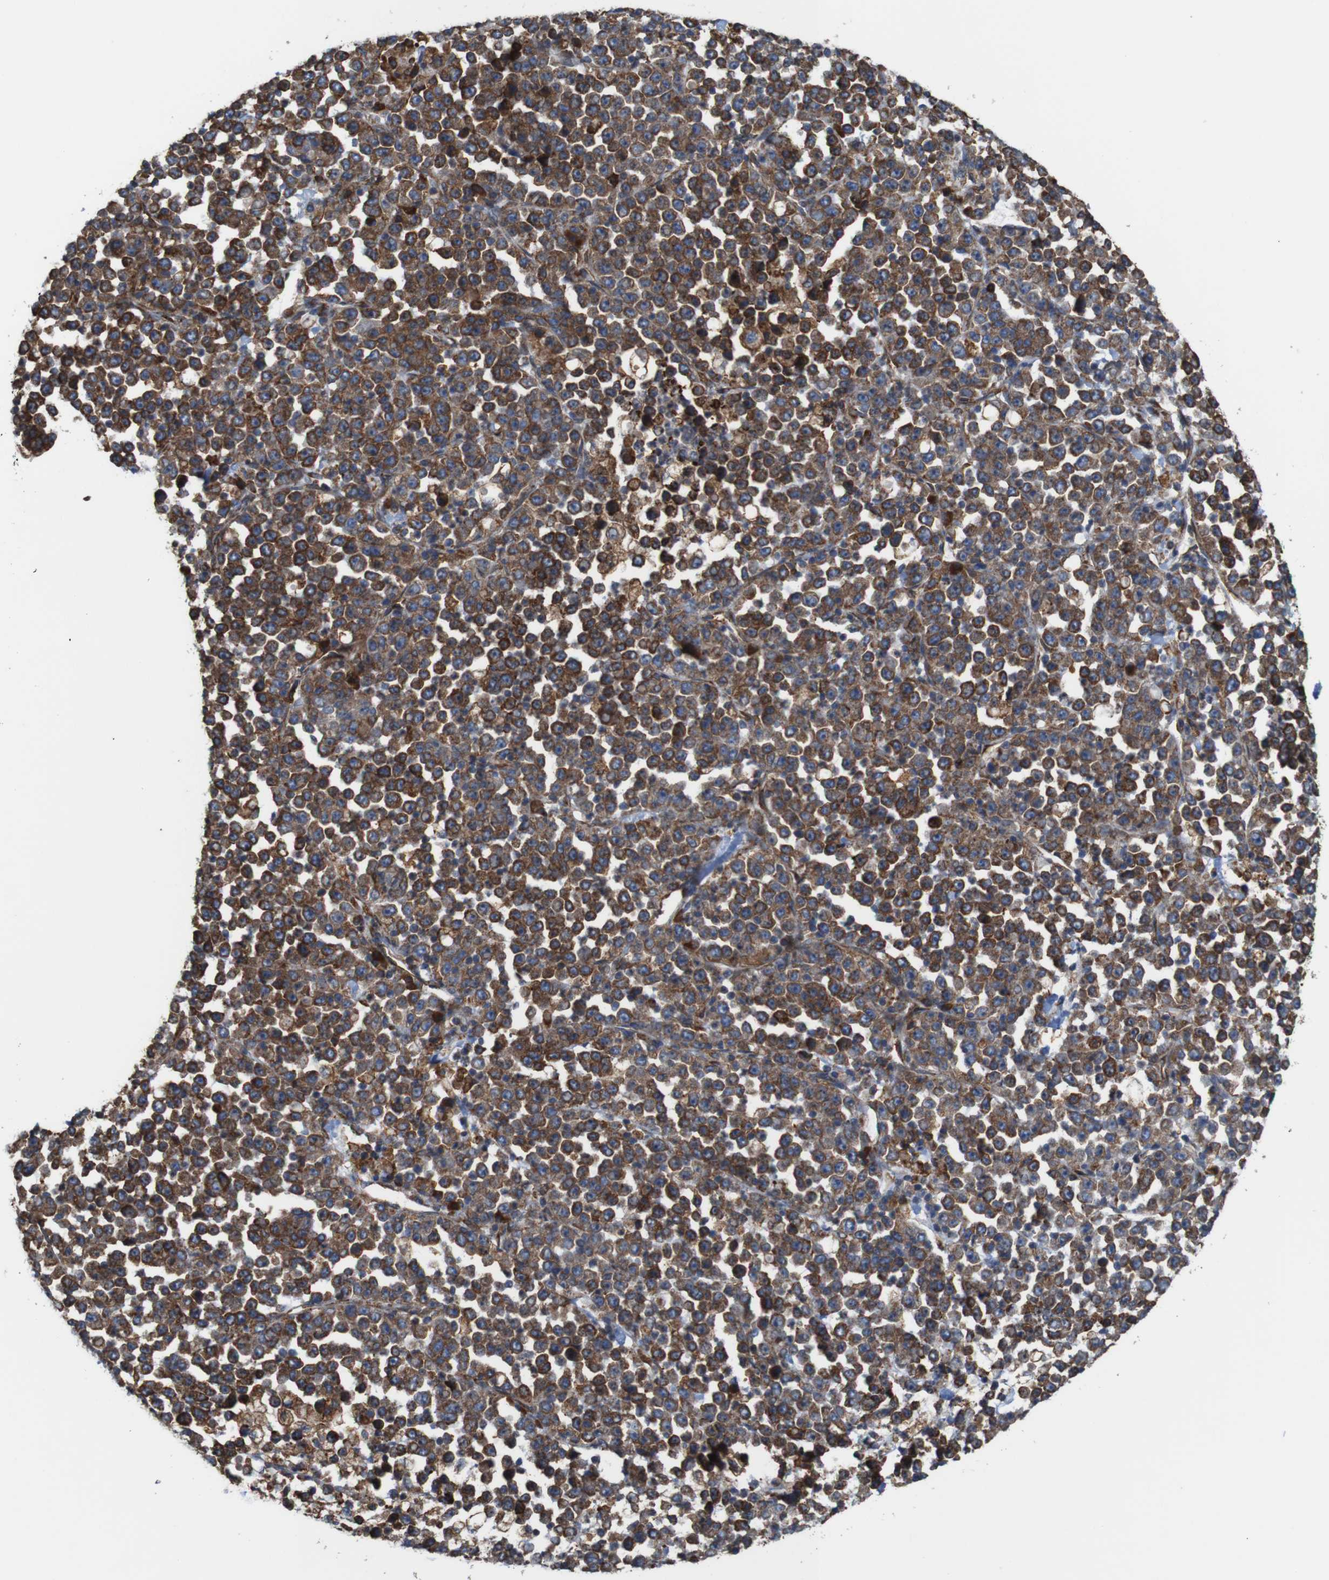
{"staining": {"intensity": "moderate", "quantity": ">75%", "location": "cytoplasmic/membranous"}, "tissue": "stomach cancer", "cell_type": "Tumor cells", "image_type": "cancer", "snomed": [{"axis": "morphology", "description": "Normal tissue, NOS"}, {"axis": "morphology", "description": "Adenocarcinoma, NOS"}, {"axis": "topography", "description": "Stomach, upper"}, {"axis": "topography", "description": "Stomach"}], "caption": "Stomach cancer (adenocarcinoma) stained with DAB (3,3'-diaminobenzidine) immunohistochemistry (IHC) reveals medium levels of moderate cytoplasmic/membranous staining in approximately >75% of tumor cells.", "gene": "UGGT1", "patient": {"sex": "male", "age": 59}}